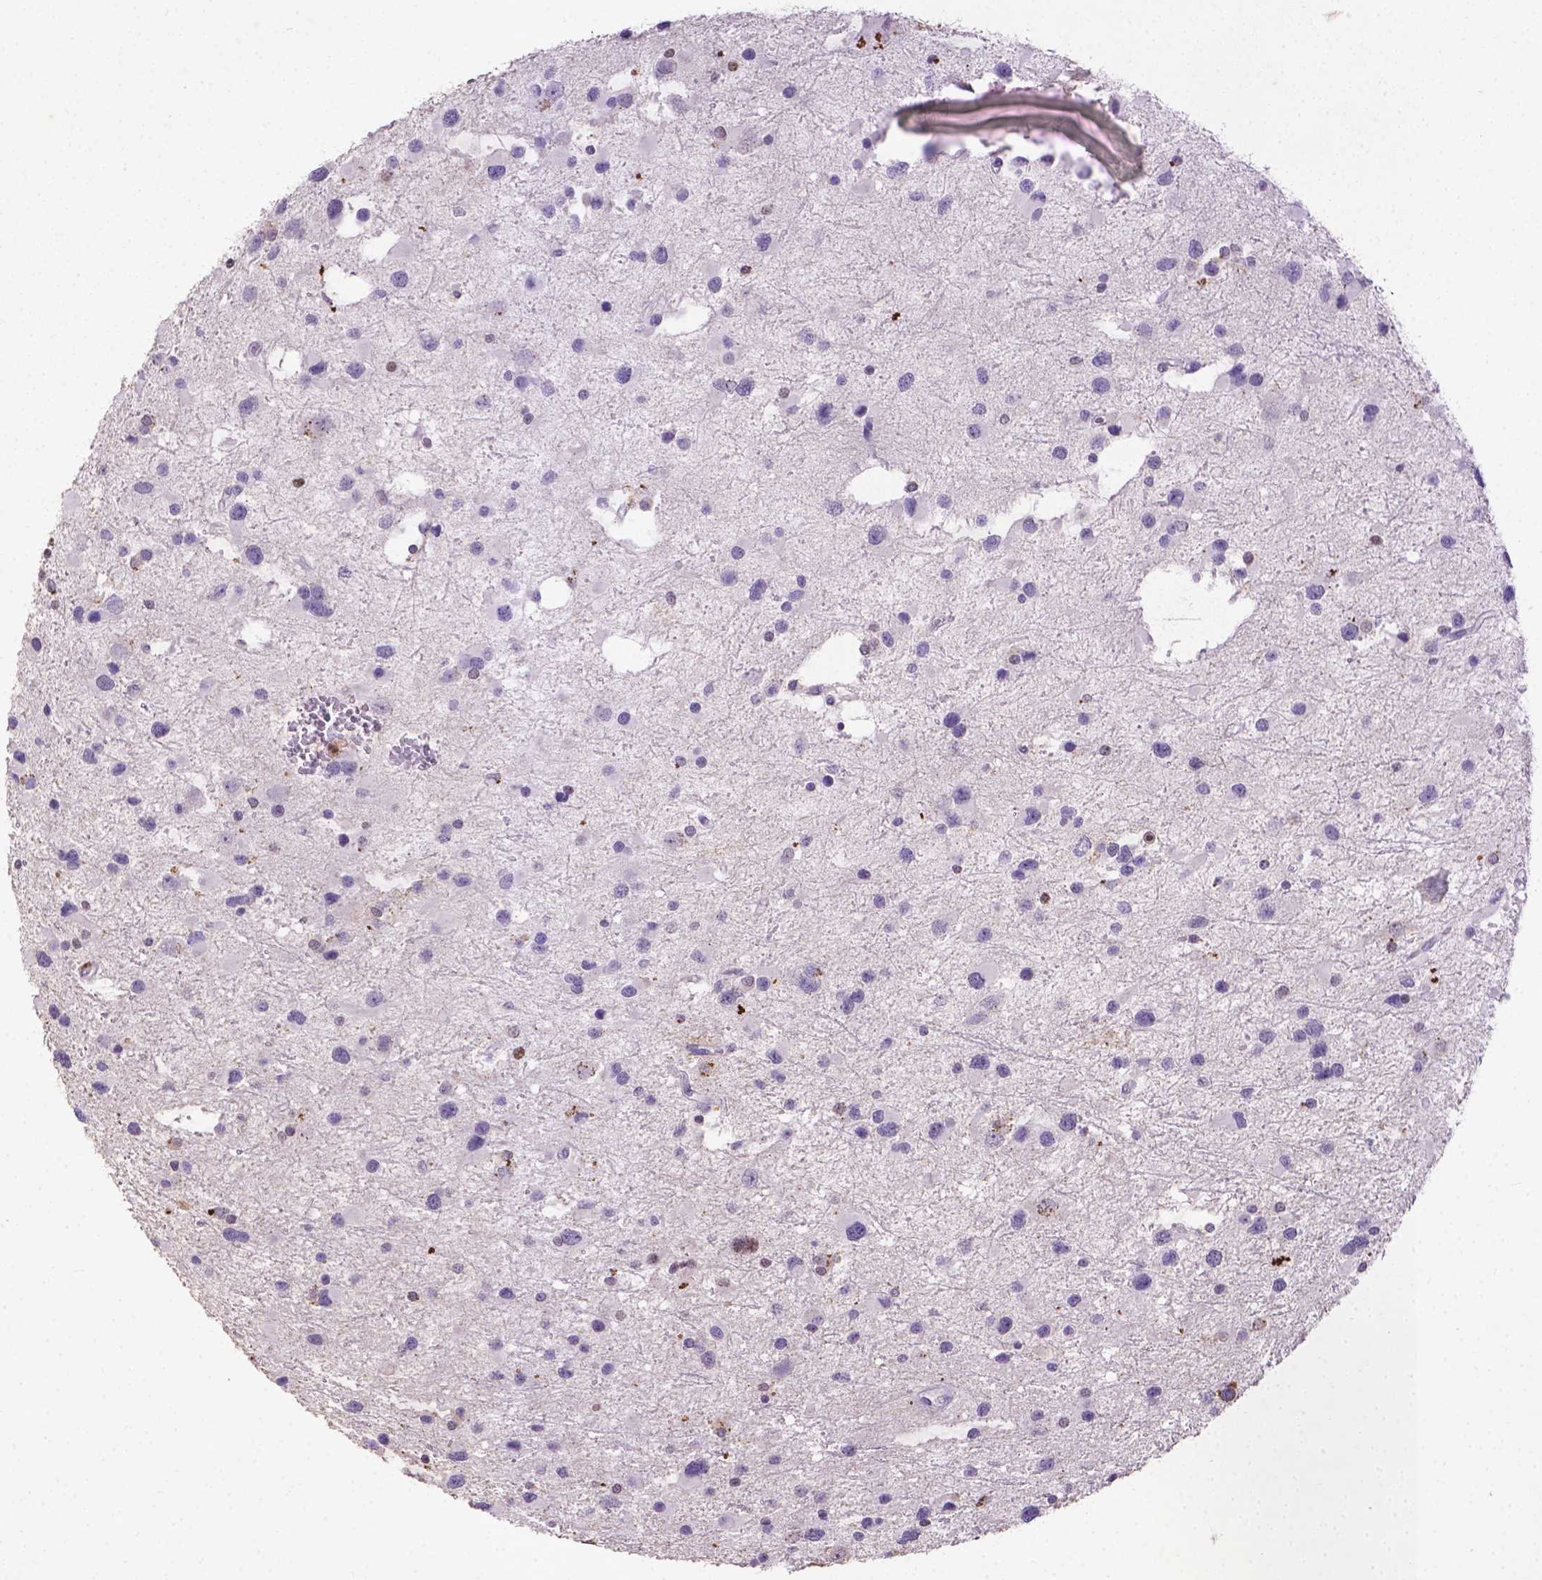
{"staining": {"intensity": "negative", "quantity": "none", "location": "none"}, "tissue": "glioma", "cell_type": "Tumor cells", "image_type": "cancer", "snomed": [{"axis": "morphology", "description": "Glioma, malignant, Low grade"}, {"axis": "topography", "description": "Brain"}], "caption": "Immunohistochemistry (IHC) photomicrograph of glioma stained for a protein (brown), which reveals no expression in tumor cells.", "gene": "CDKN1A", "patient": {"sex": "female", "age": 32}}